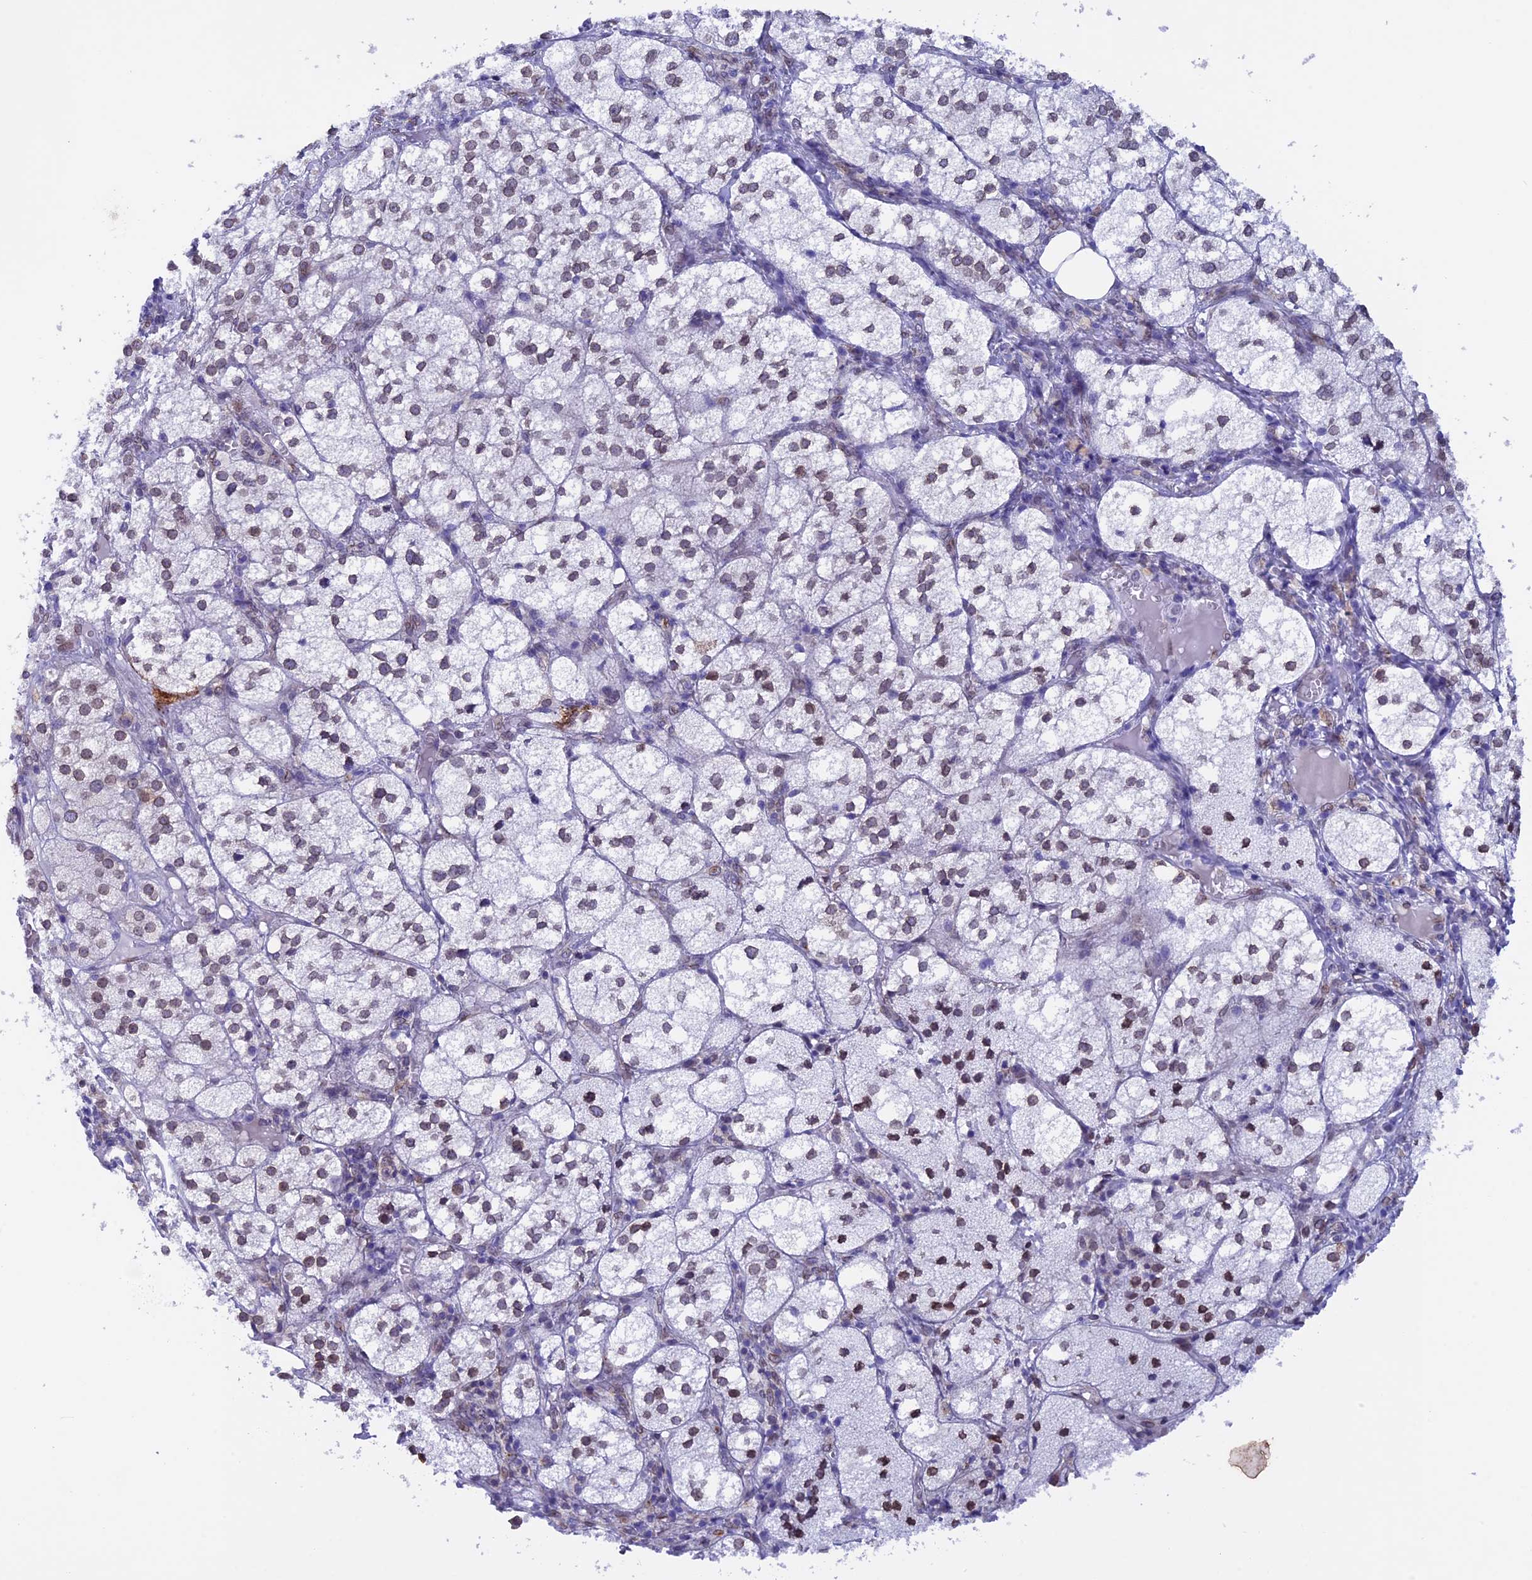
{"staining": {"intensity": "weak", "quantity": "25%-75%", "location": "cytoplasmic/membranous,nuclear"}, "tissue": "adrenal gland", "cell_type": "Glandular cells", "image_type": "normal", "snomed": [{"axis": "morphology", "description": "Normal tissue, NOS"}, {"axis": "topography", "description": "Adrenal gland"}], "caption": "Brown immunohistochemical staining in benign adrenal gland demonstrates weak cytoplasmic/membranous,nuclear positivity in approximately 25%-75% of glandular cells. Immunohistochemistry (ihc) stains the protein of interest in brown and the nuclei are stained blue.", "gene": "TMPRSS7", "patient": {"sex": "female", "age": 61}}